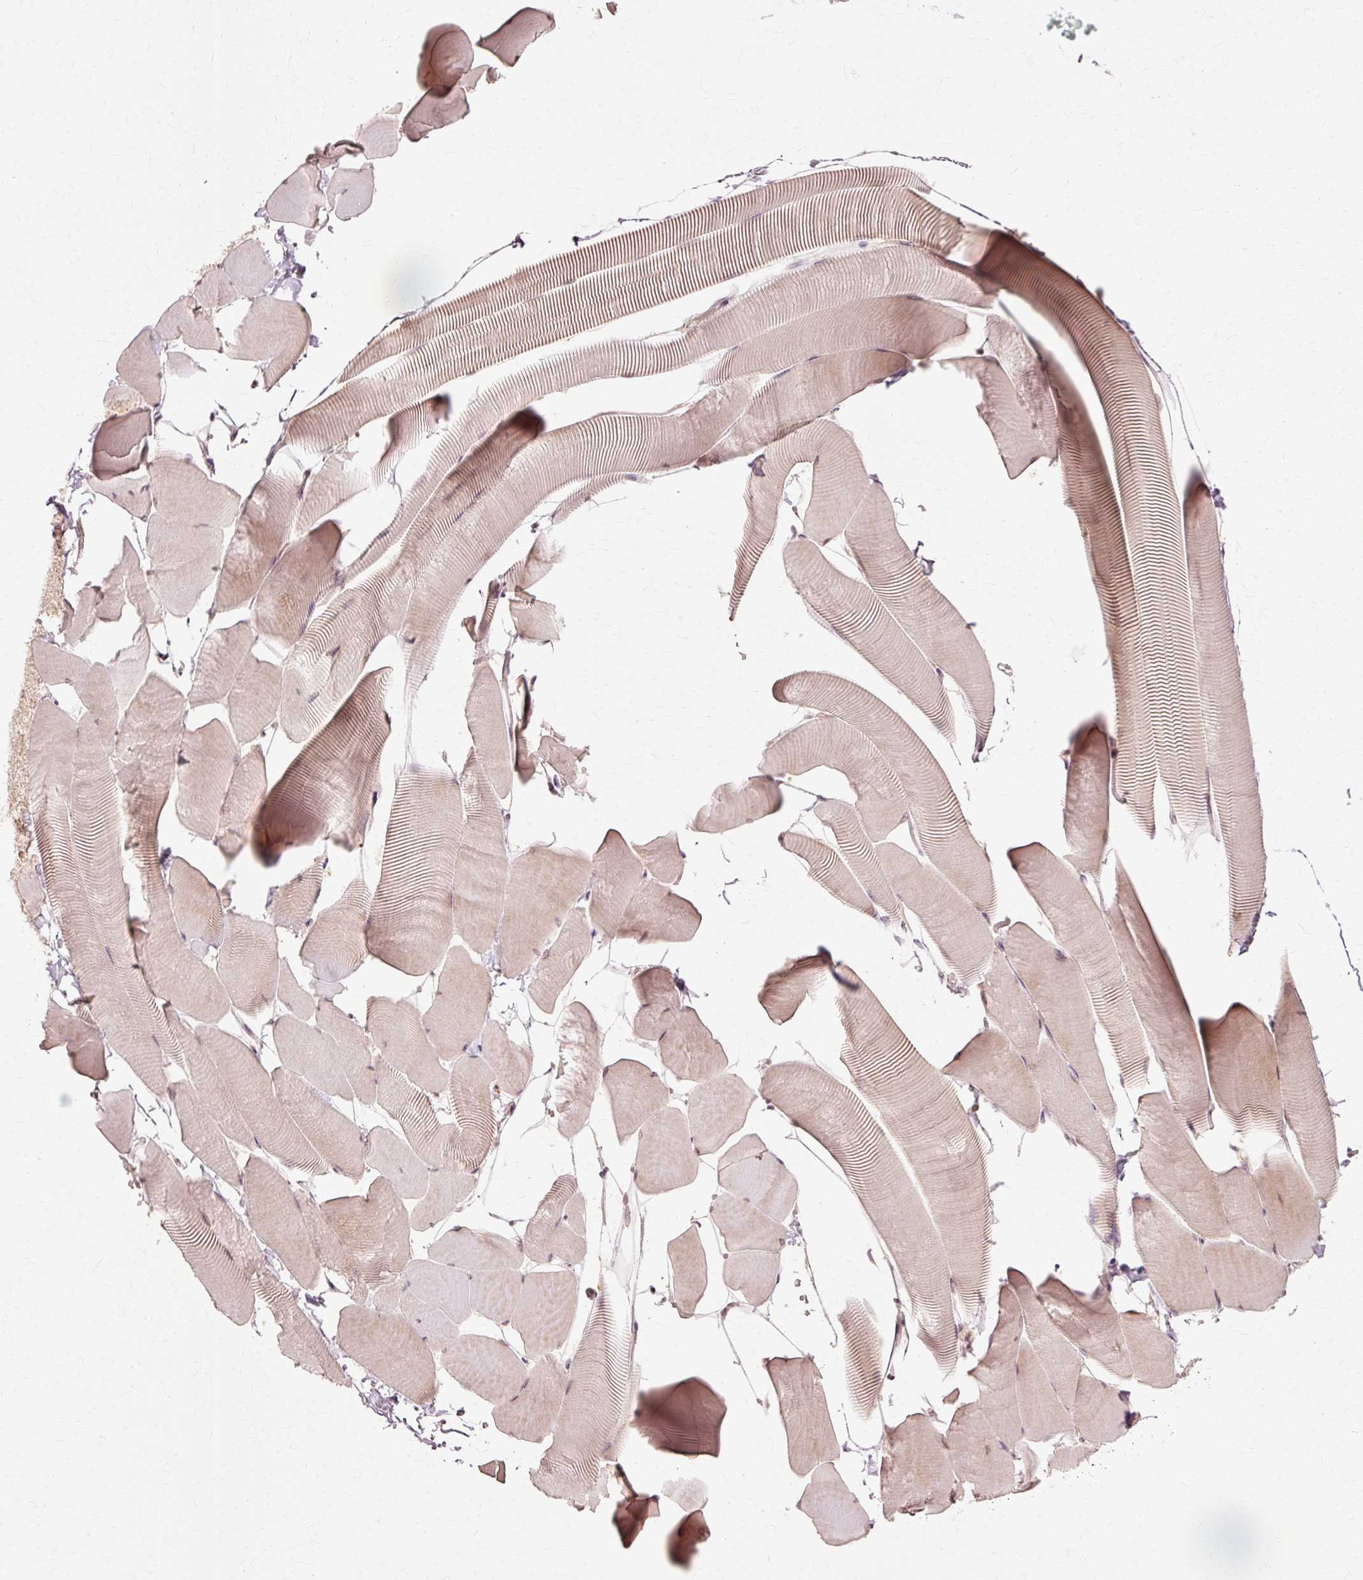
{"staining": {"intensity": "moderate", "quantity": ">75%", "location": "cytoplasmic/membranous"}, "tissue": "skeletal muscle", "cell_type": "Myocytes", "image_type": "normal", "snomed": [{"axis": "morphology", "description": "Normal tissue, NOS"}, {"axis": "topography", "description": "Skeletal muscle"}], "caption": "A medium amount of moderate cytoplasmic/membranous staining is identified in about >75% of myocytes in benign skeletal muscle.", "gene": "RGPD5", "patient": {"sex": "male", "age": 25}}